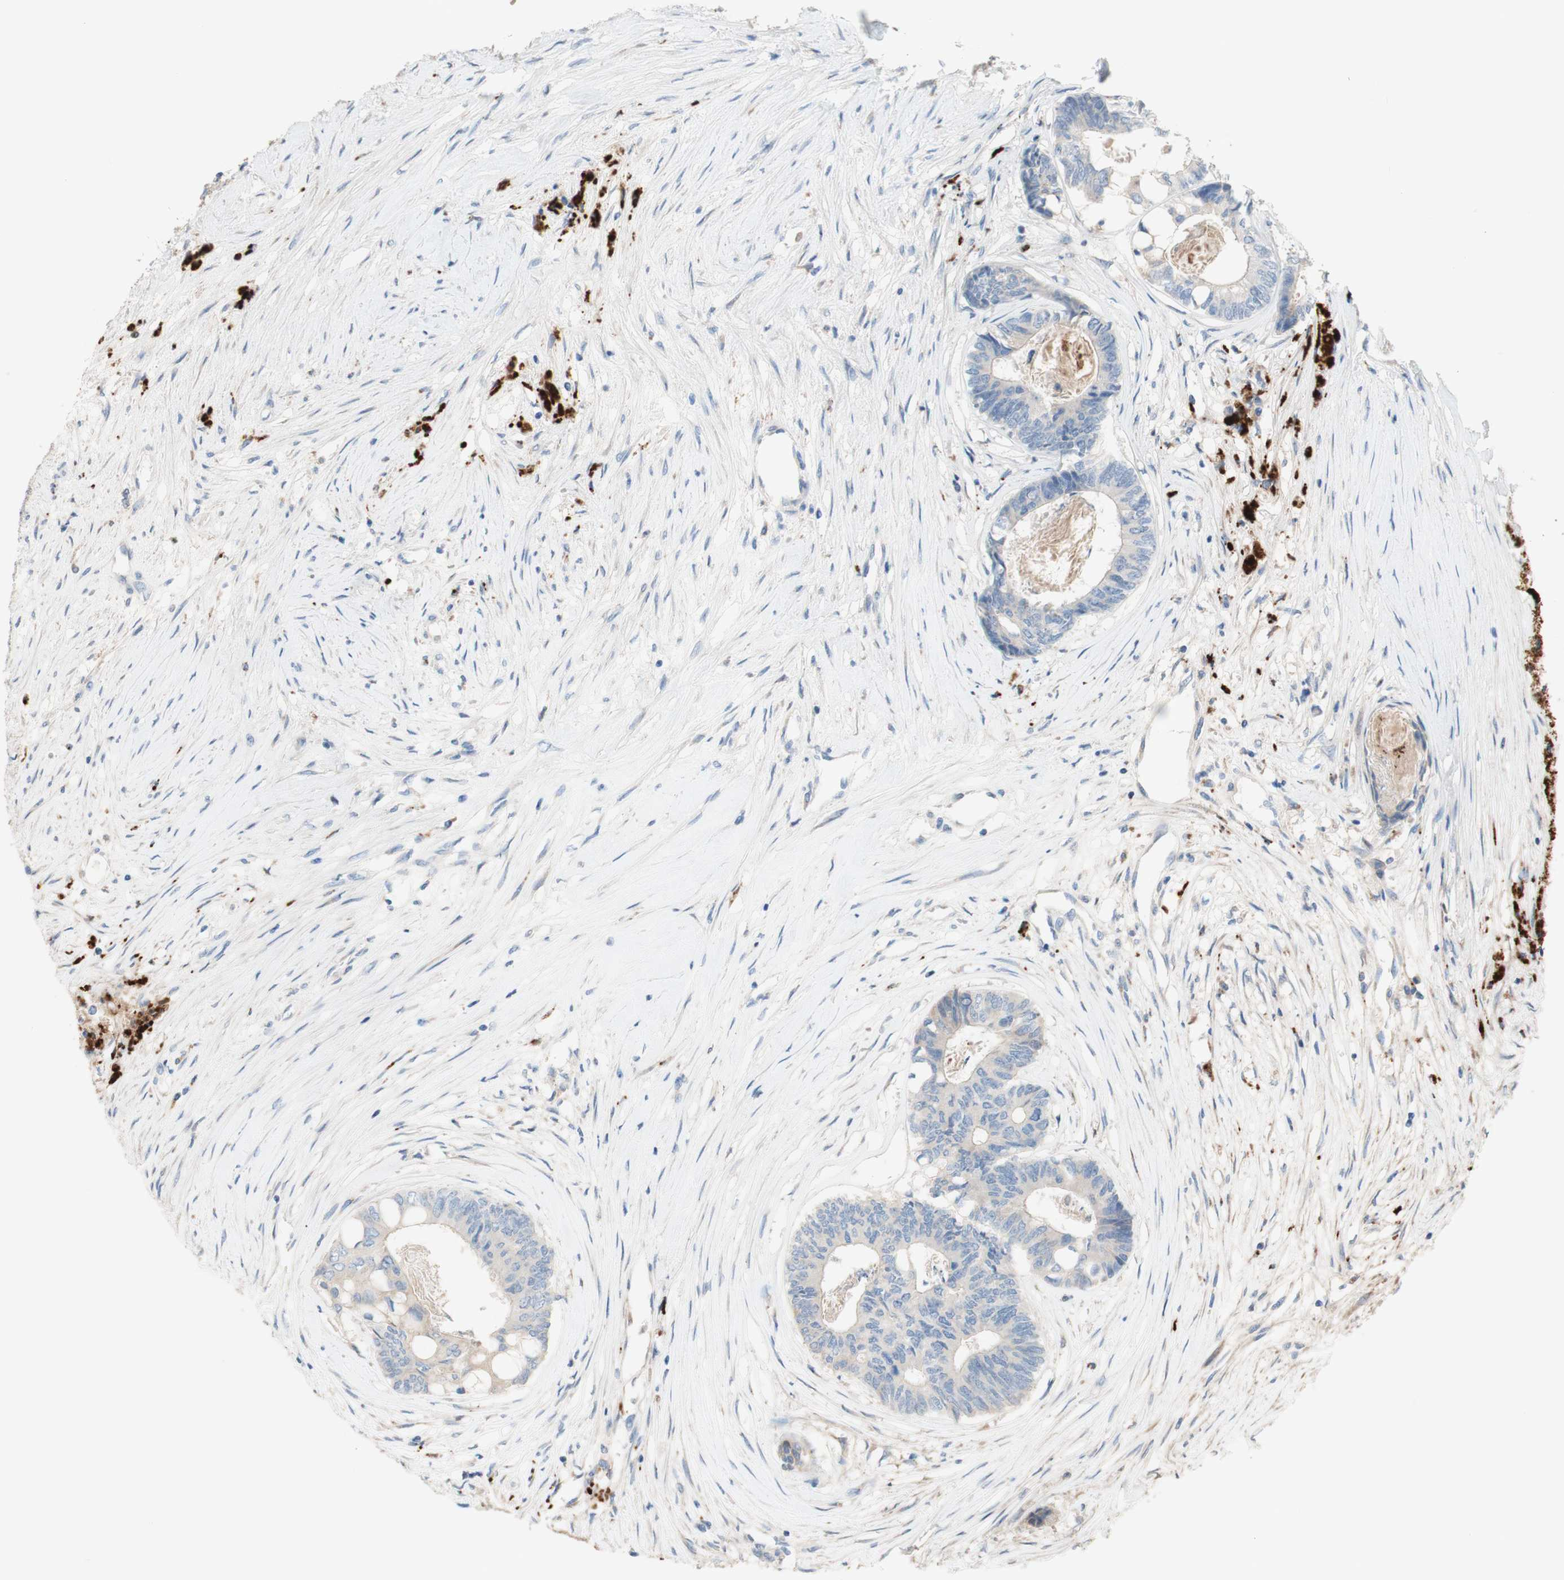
{"staining": {"intensity": "negative", "quantity": "none", "location": "none"}, "tissue": "colorectal cancer", "cell_type": "Tumor cells", "image_type": "cancer", "snomed": [{"axis": "morphology", "description": "Adenocarcinoma, NOS"}, {"axis": "topography", "description": "Rectum"}], "caption": "The histopathology image shows no significant expression in tumor cells of adenocarcinoma (colorectal).", "gene": "PTPN21", "patient": {"sex": "male", "age": 63}}